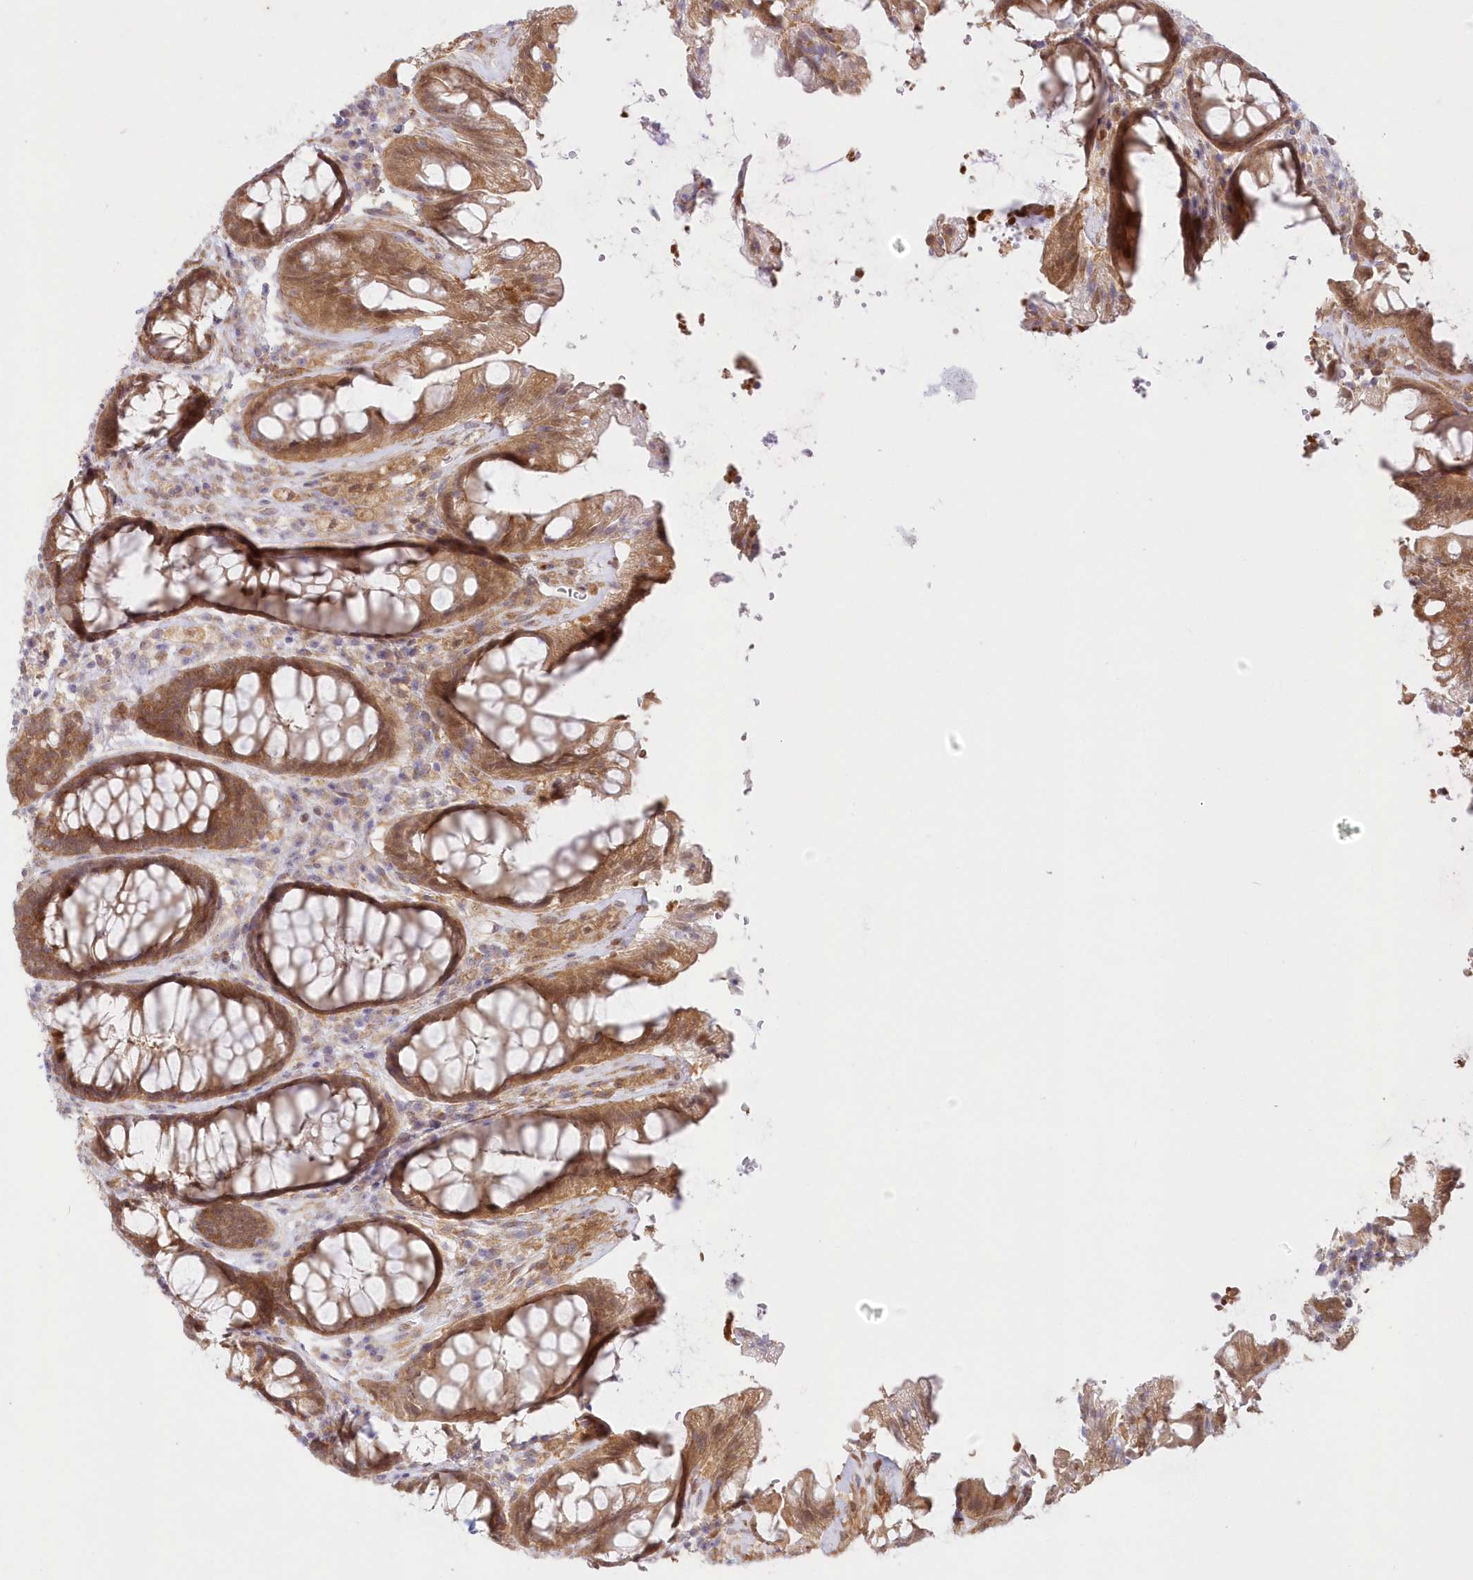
{"staining": {"intensity": "moderate", "quantity": ">75%", "location": "cytoplasmic/membranous"}, "tissue": "rectum", "cell_type": "Glandular cells", "image_type": "normal", "snomed": [{"axis": "morphology", "description": "Normal tissue, NOS"}, {"axis": "topography", "description": "Rectum"}], "caption": "This histopathology image displays immunohistochemistry (IHC) staining of normal human rectum, with medium moderate cytoplasmic/membranous positivity in approximately >75% of glandular cells.", "gene": "RNPEP", "patient": {"sex": "female", "age": 46}}